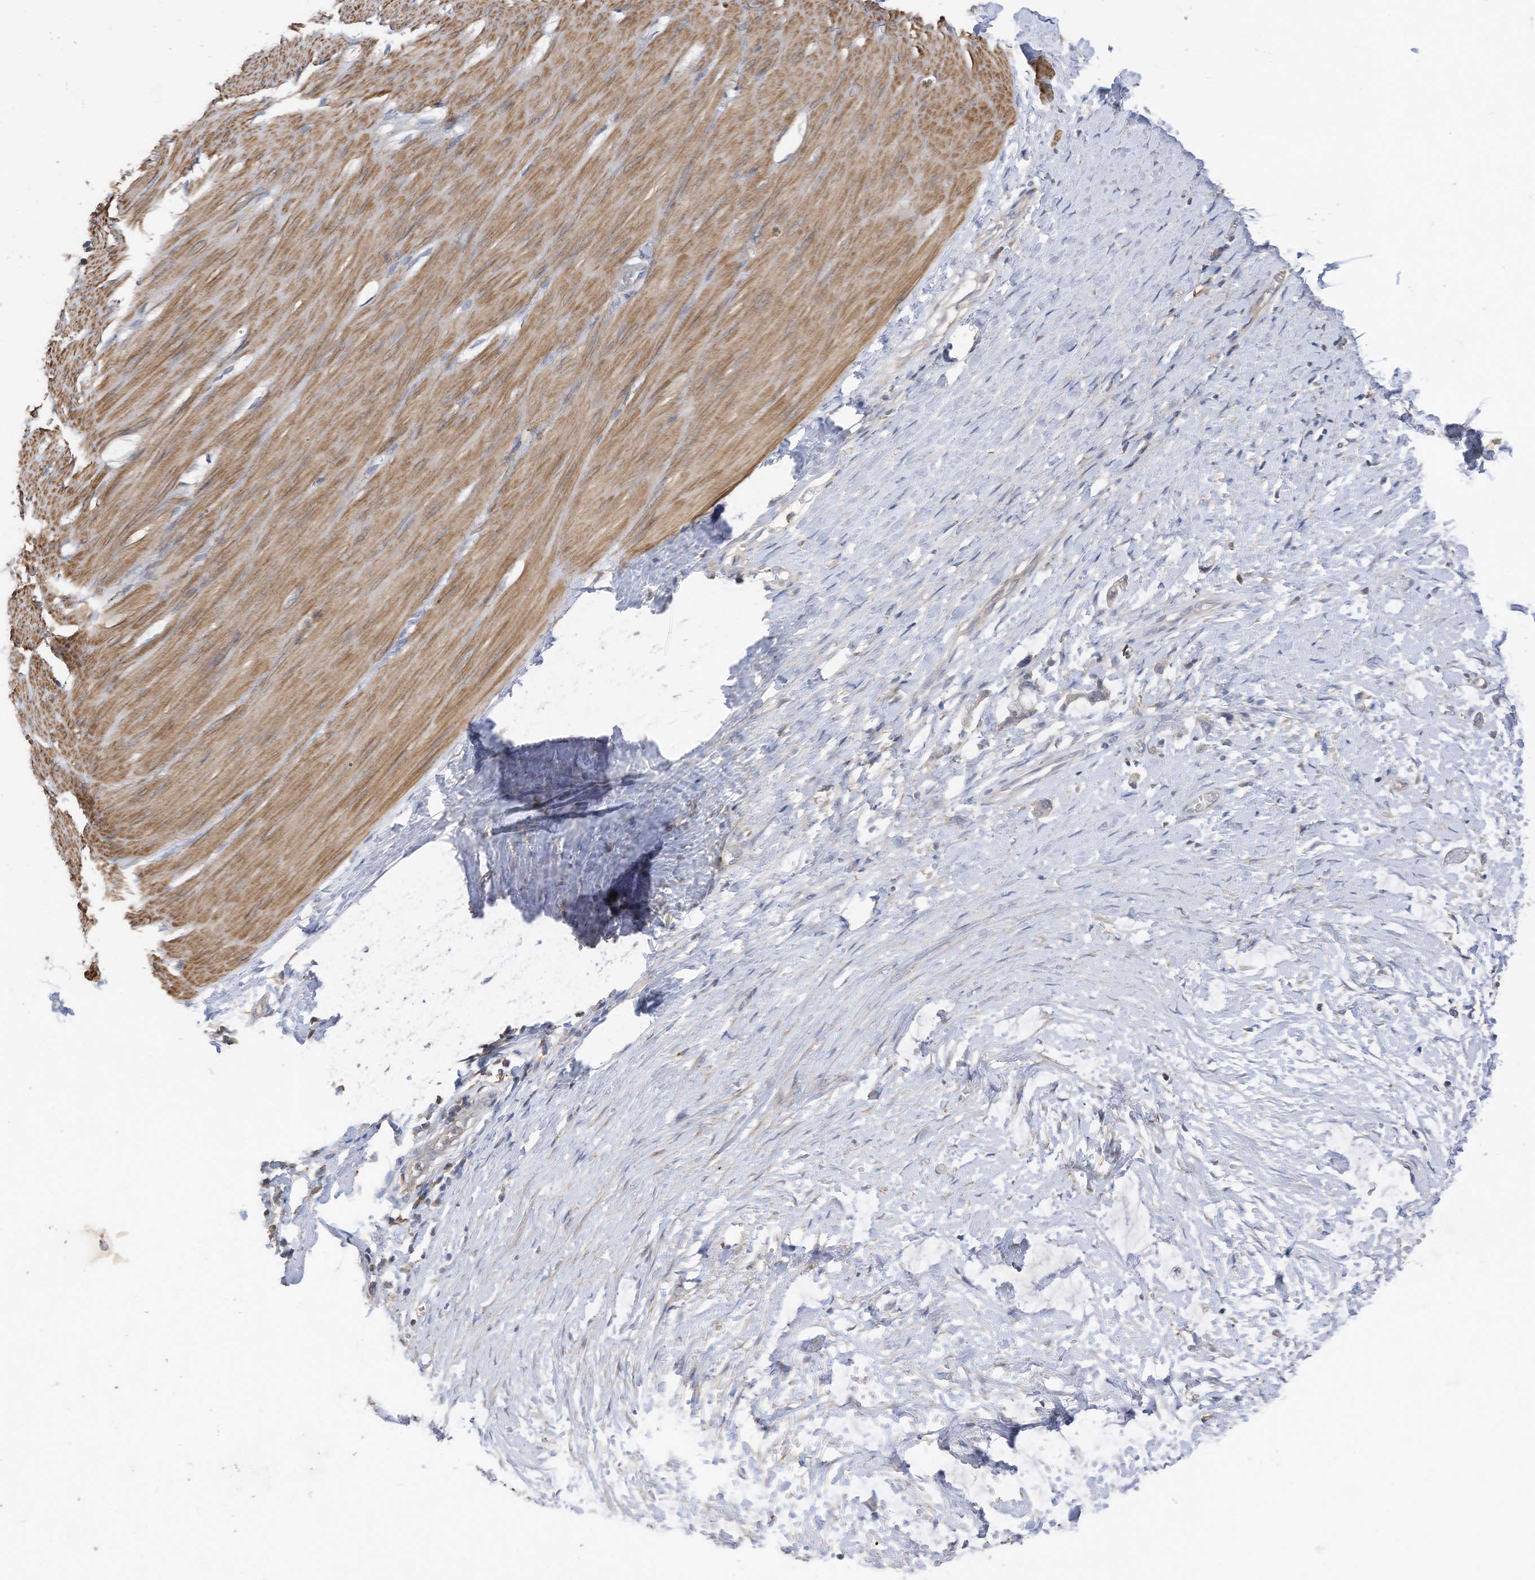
{"staining": {"intensity": "moderate", "quantity": ">75%", "location": "cytoplasmic/membranous"}, "tissue": "smooth muscle", "cell_type": "Smooth muscle cells", "image_type": "normal", "snomed": [{"axis": "morphology", "description": "Normal tissue, NOS"}, {"axis": "morphology", "description": "Adenocarcinoma, NOS"}, {"axis": "topography", "description": "Colon"}, {"axis": "topography", "description": "Peripheral nerve tissue"}], "caption": "The histopathology image demonstrates a brown stain indicating the presence of a protein in the cytoplasmic/membranous of smooth muscle cells in smooth muscle. Ihc stains the protein in brown and the nuclei are stained blue.", "gene": "SLFN14", "patient": {"sex": "male", "age": 14}}